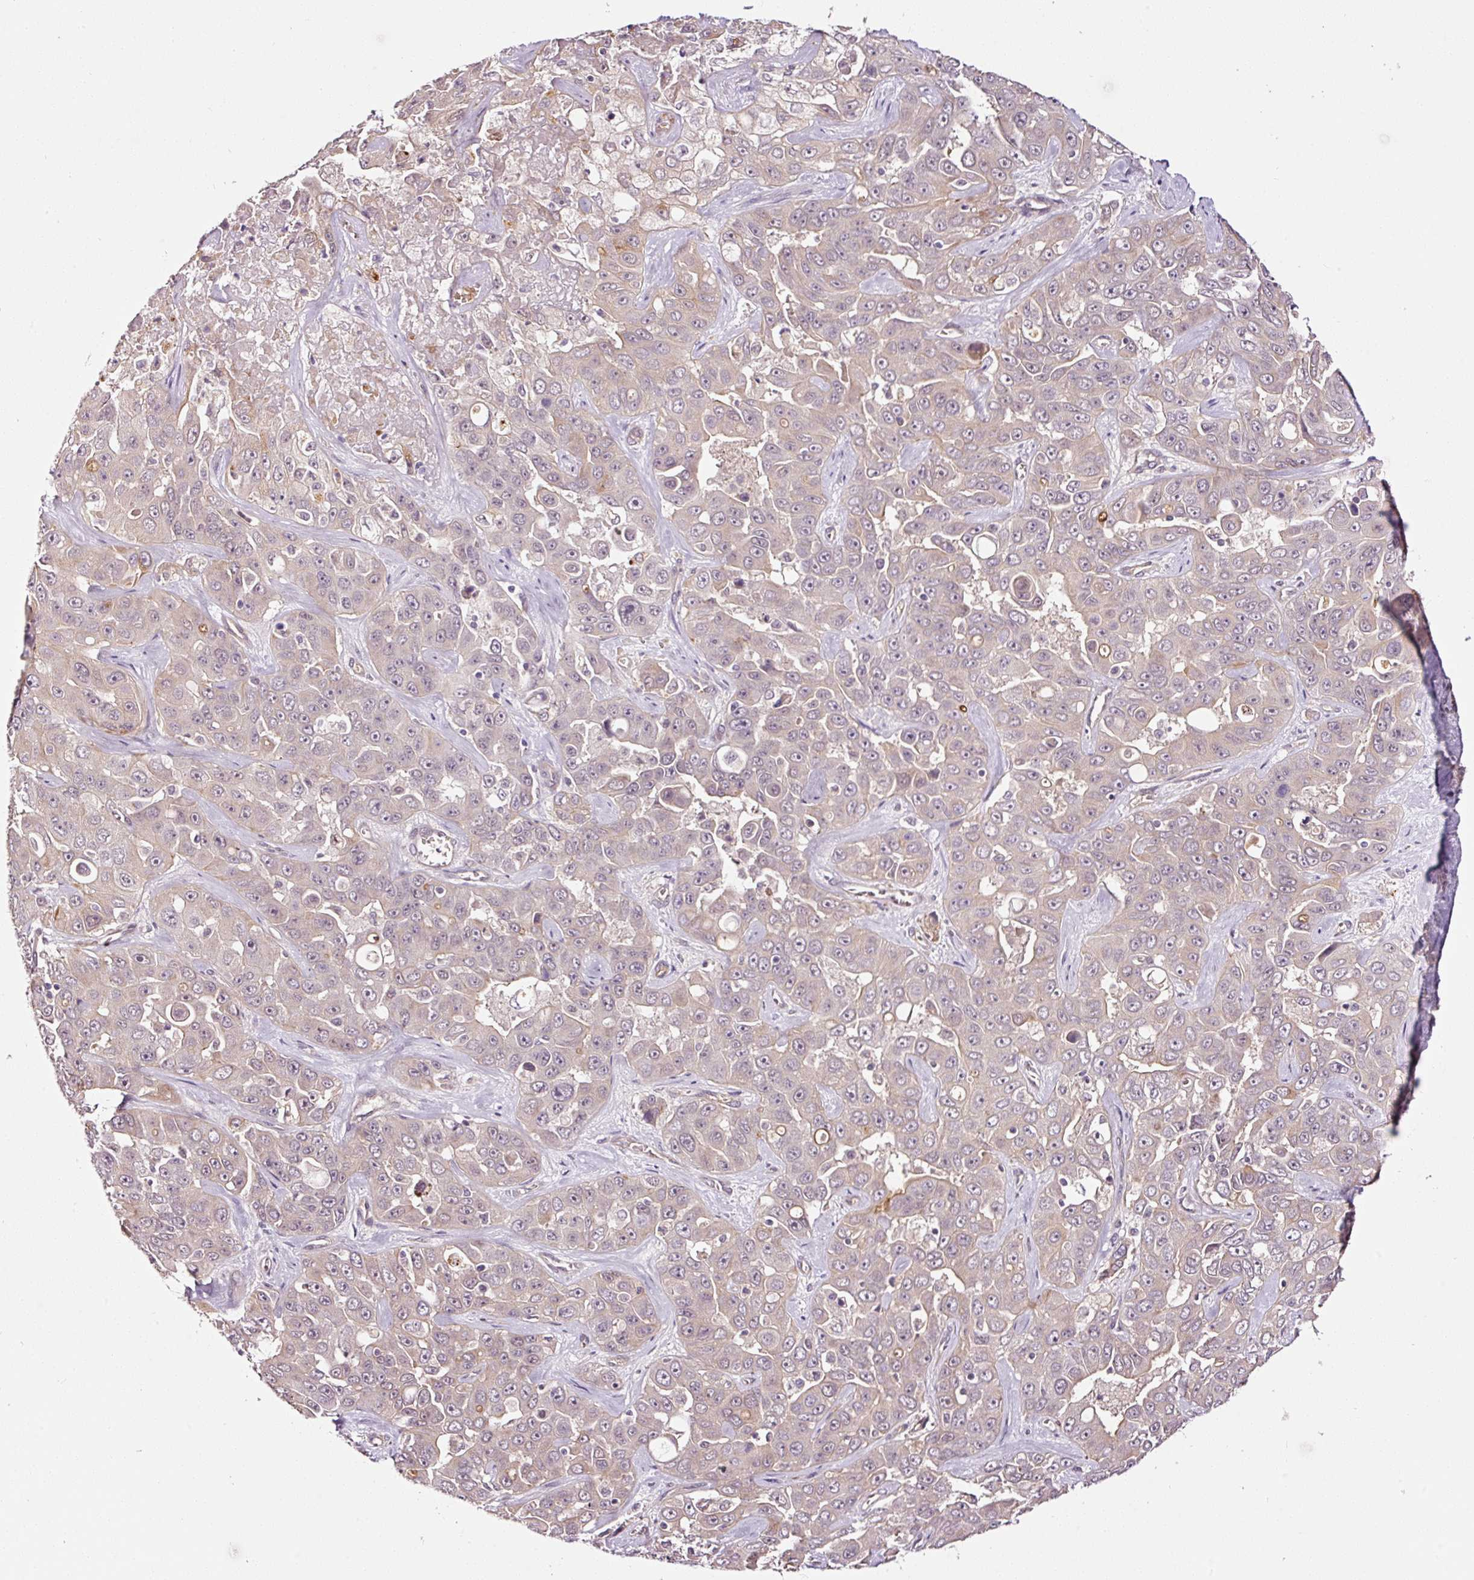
{"staining": {"intensity": "negative", "quantity": "none", "location": "none"}, "tissue": "liver cancer", "cell_type": "Tumor cells", "image_type": "cancer", "snomed": [{"axis": "morphology", "description": "Cholangiocarcinoma"}, {"axis": "topography", "description": "Liver"}], "caption": "IHC image of neoplastic tissue: human cholangiocarcinoma (liver) stained with DAB (3,3'-diaminobenzidine) demonstrates no significant protein staining in tumor cells.", "gene": "ABCB4", "patient": {"sex": "female", "age": 52}}